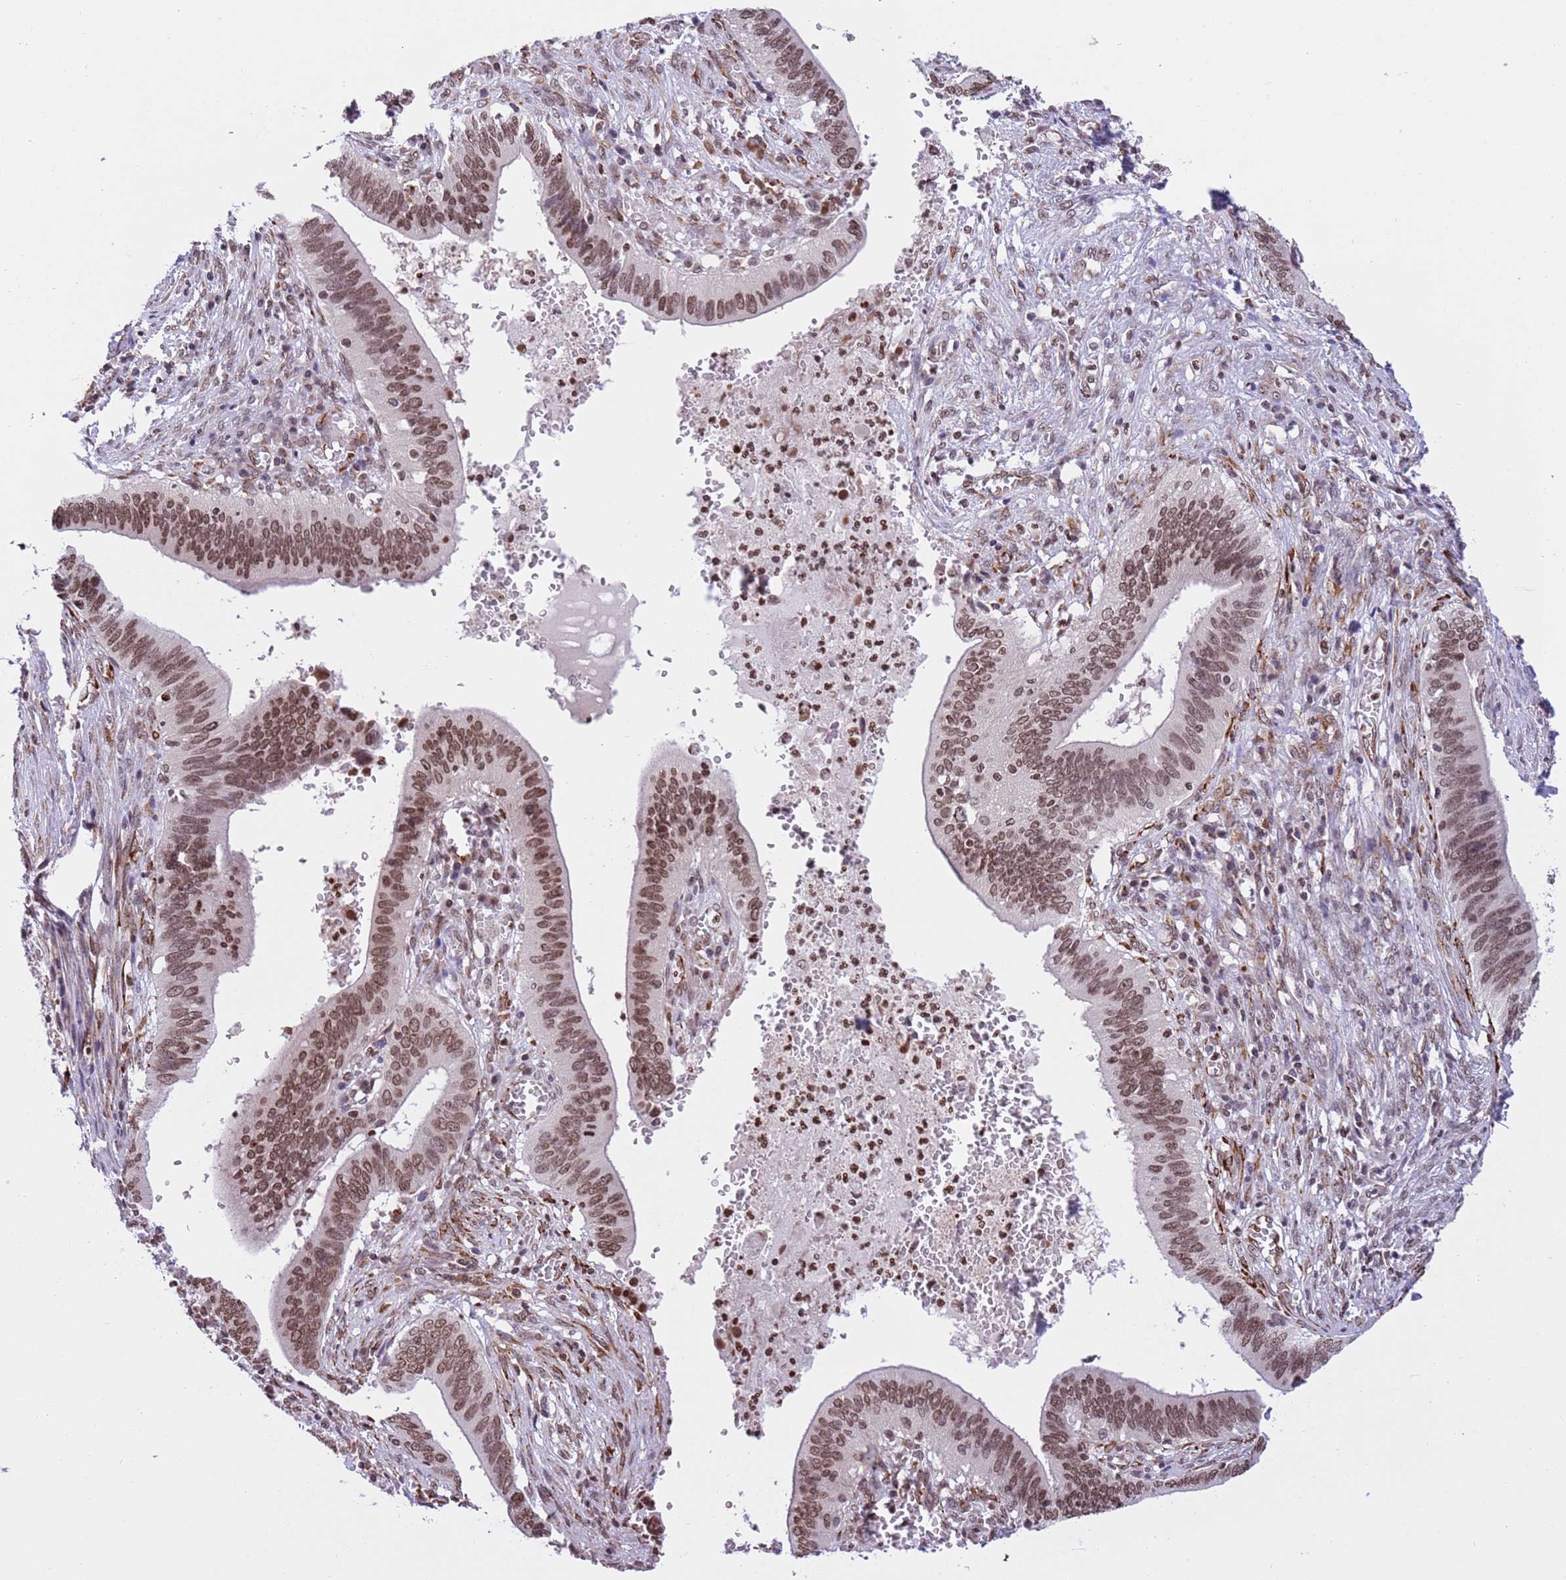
{"staining": {"intensity": "moderate", "quantity": ">75%", "location": "nuclear"}, "tissue": "cervical cancer", "cell_type": "Tumor cells", "image_type": "cancer", "snomed": [{"axis": "morphology", "description": "Adenocarcinoma, NOS"}, {"axis": "topography", "description": "Cervix"}], "caption": "Moderate nuclear positivity for a protein is appreciated in approximately >75% of tumor cells of adenocarcinoma (cervical) using immunohistochemistry (IHC).", "gene": "NRIP1", "patient": {"sex": "female", "age": 42}}